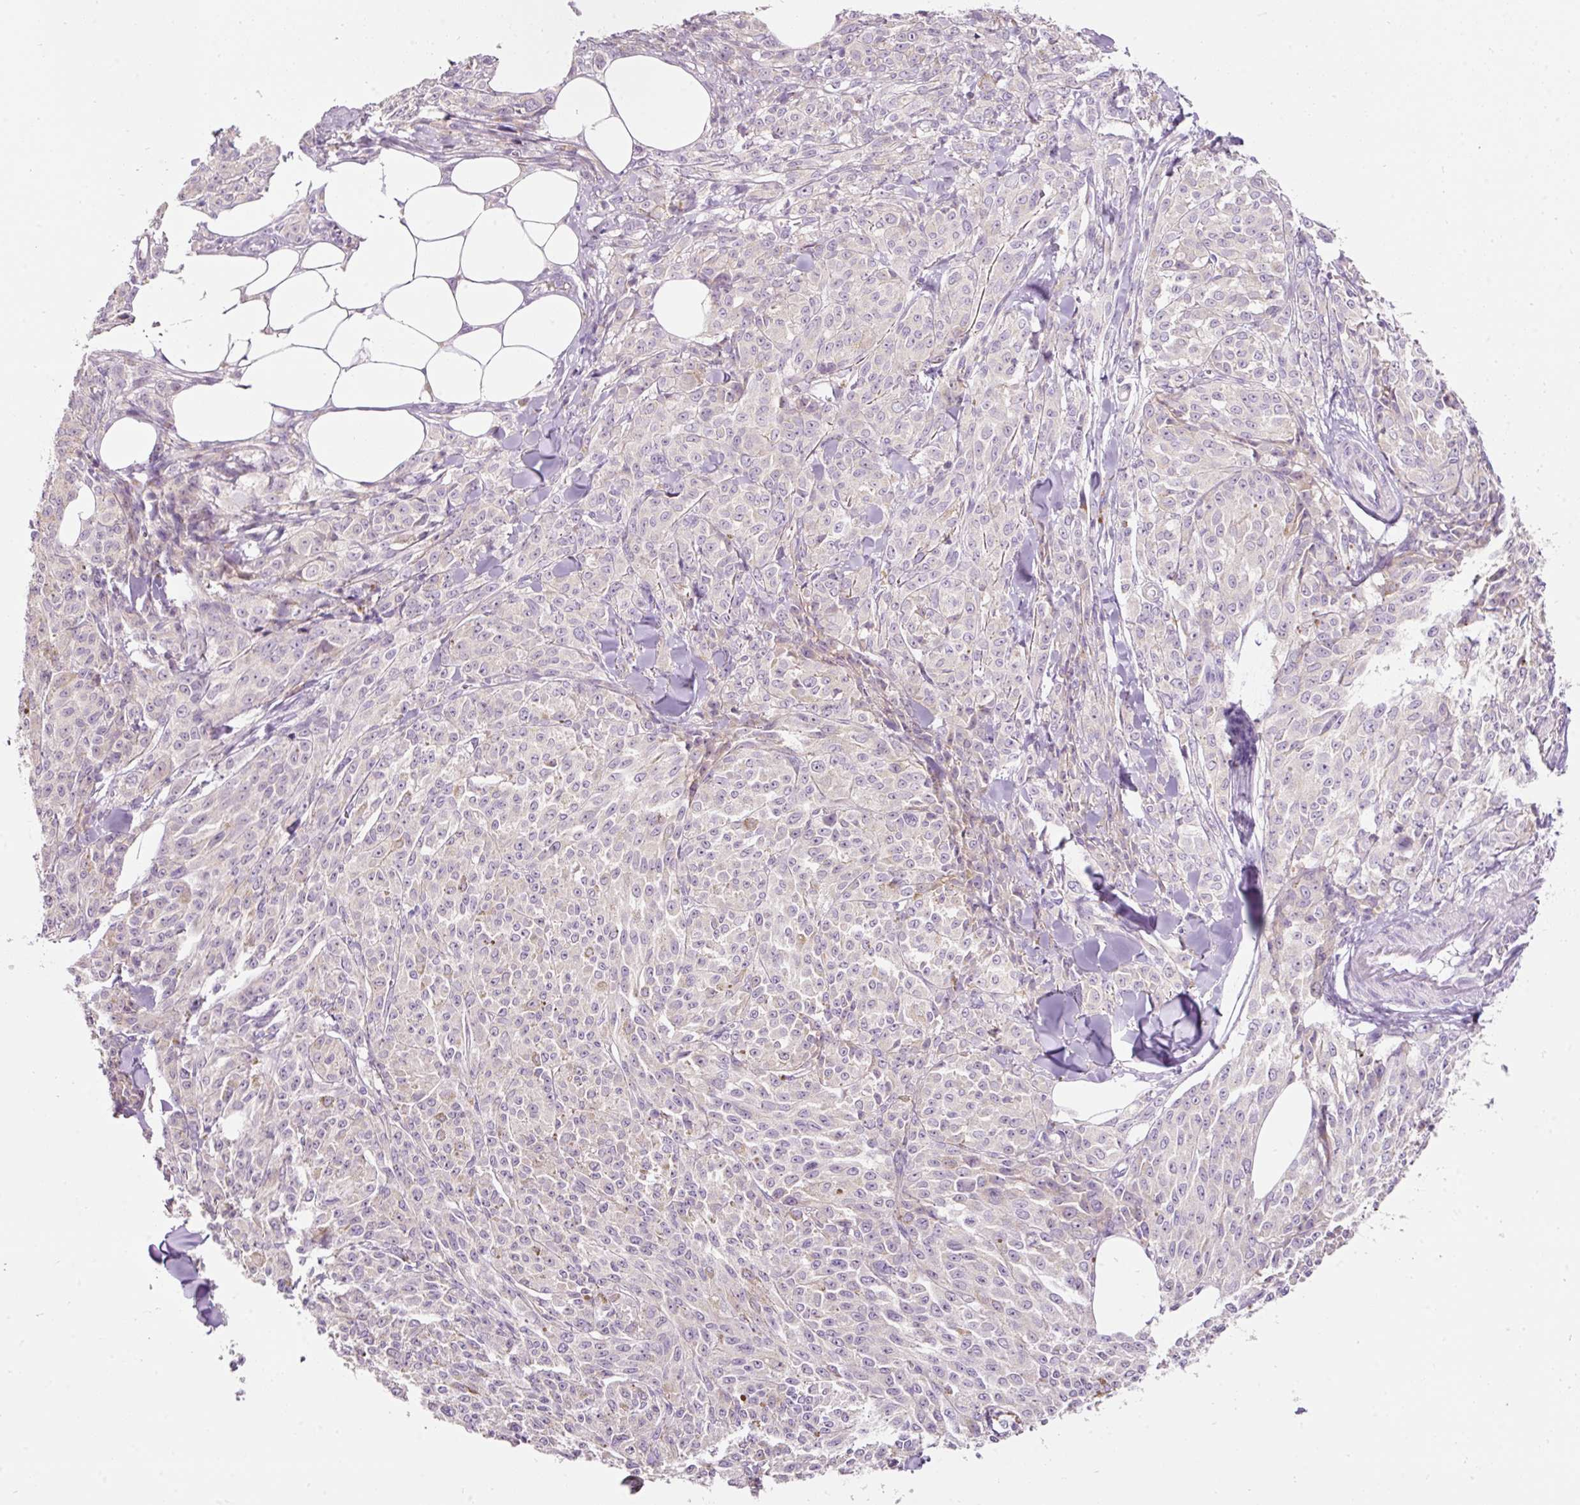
{"staining": {"intensity": "negative", "quantity": "none", "location": "none"}, "tissue": "melanoma", "cell_type": "Tumor cells", "image_type": "cancer", "snomed": [{"axis": "morphology", "description": "Malignant melanoma, NOS"}, {"axis": "topography", "description": "Skin"}], "caption": "Immunohistochemical staining of human melanoma displays no significant staining in tumor cells. (DAB (3,3'-diaminobenzidine) immunohistochemistry, high magnification).", "gene": "RSPO2", "patient": {"sex": "female", "age": 52}}